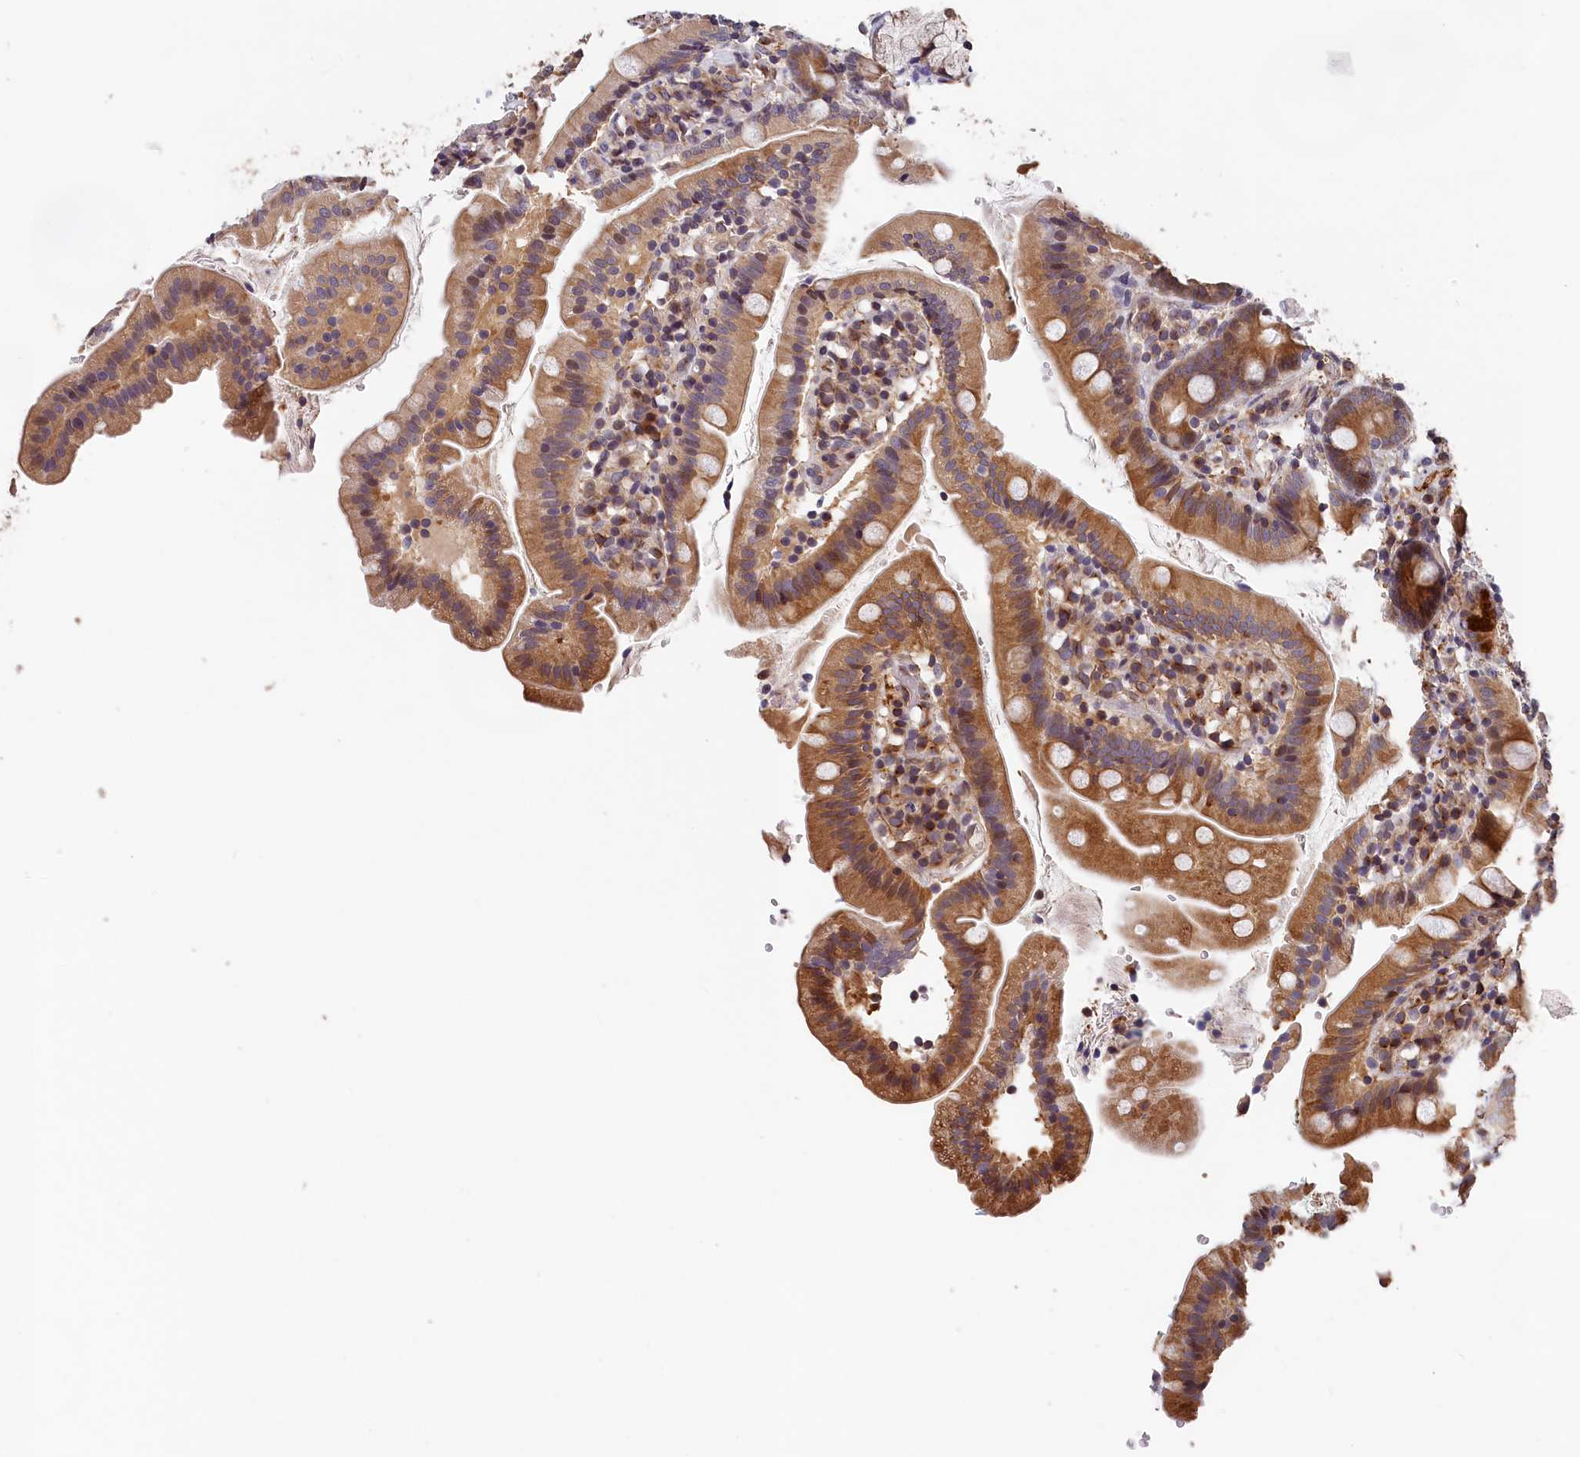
{"staining": {"intensity": "moderate", "quantity": ">75%", "location": "cytoplasmic/membranous"}, "tissue": "duodenum", "cell_type": "Glandular cells", "image_type": "normal", "snomed": [{"axis": "morphology", "description": "Normal tissue, NOS"}, {"axis": "topography", "description": "Duodenum"}], "caption": "IHC micrograph of unremarkable duodenum: duodenum stained using immunohistochemistry demonstrates medium levels of moderate protein expression localized specifically in the cytoplasmic/membranous of glandular cells, appearing as a cytoplasmic/membranous brown color.", "gene": "TMEM116", "patient": {"sex": "female", "age": 67}}